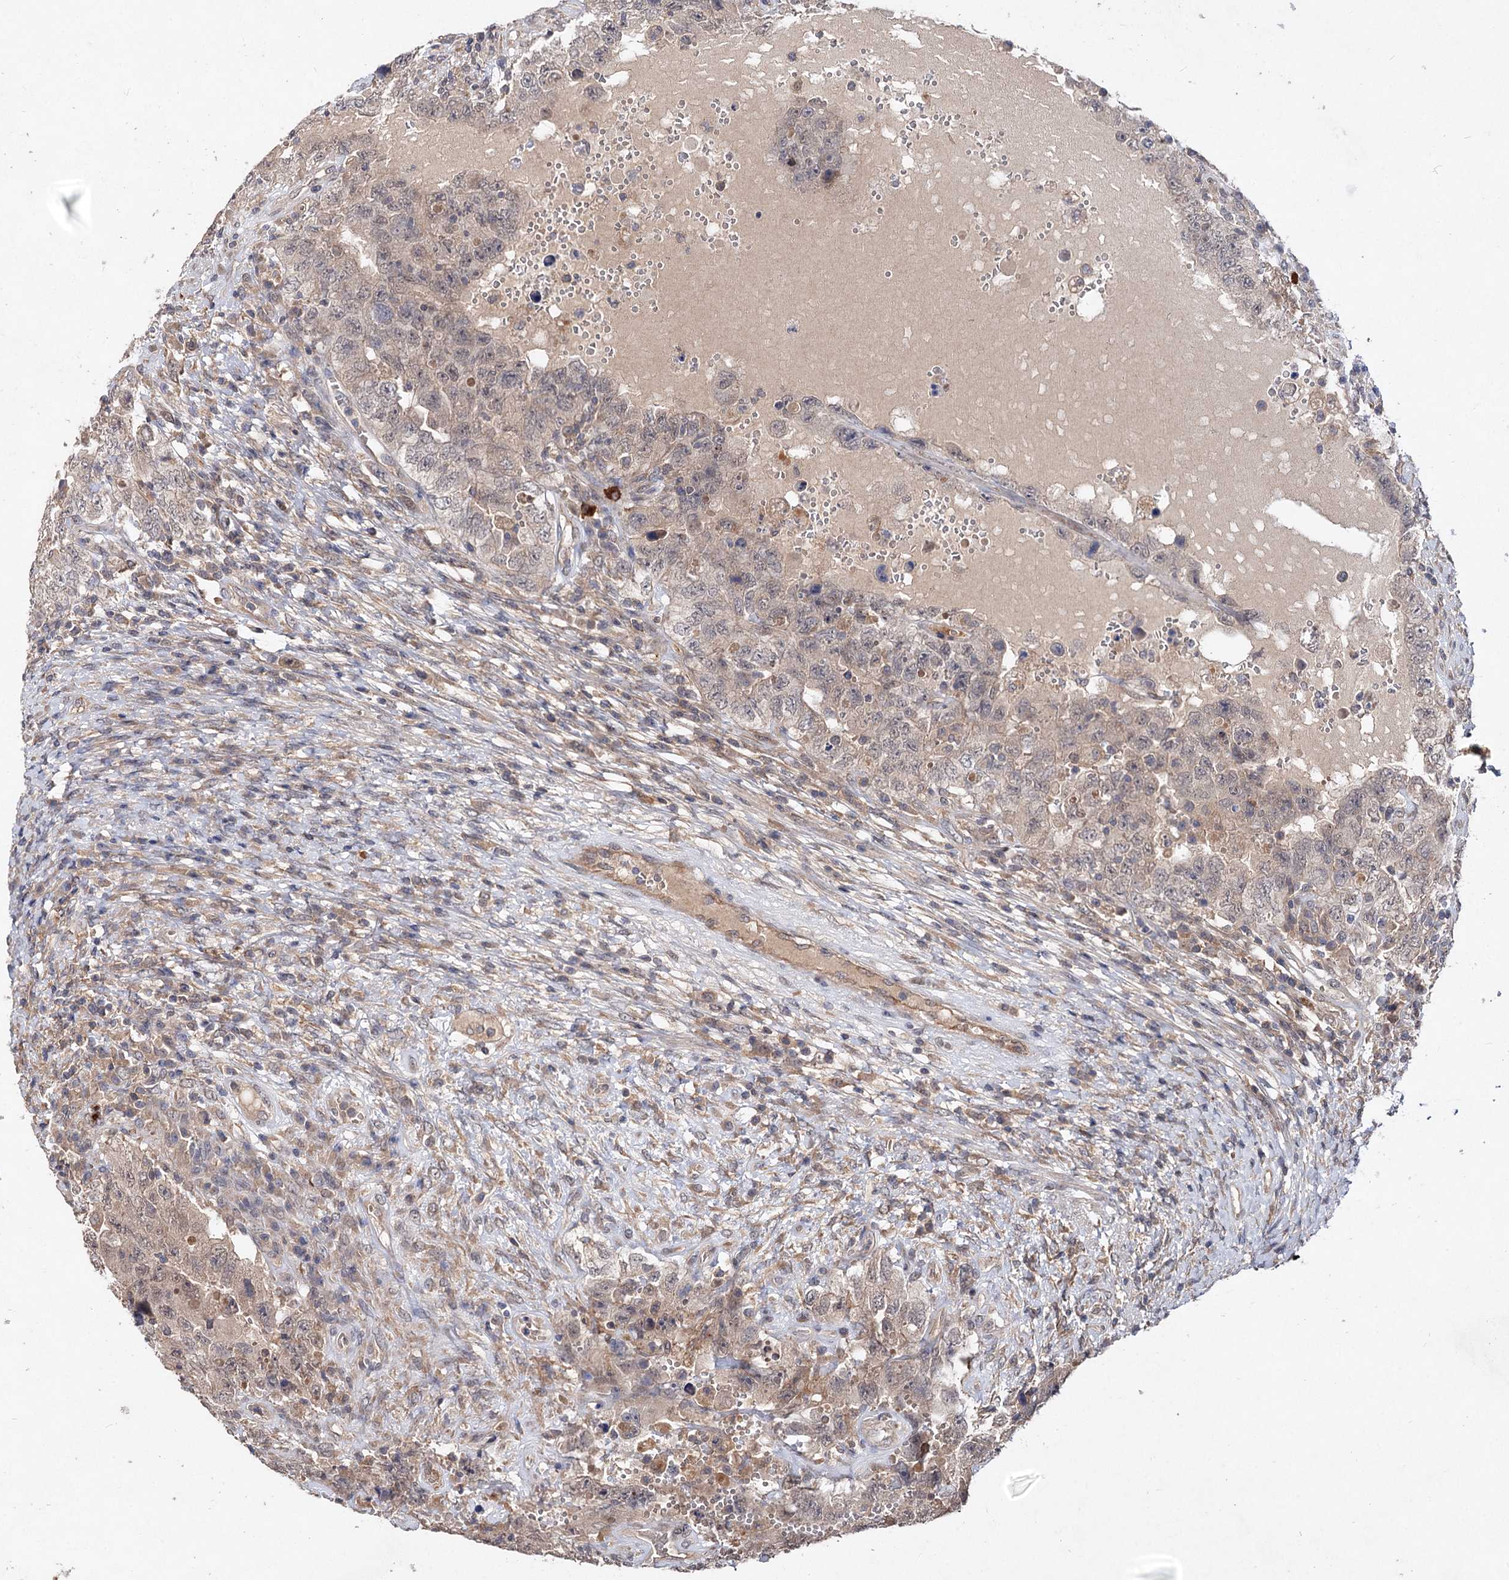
{"staining": {"intensity": "weak", "quantity": "25%-75%", "location": "nuclear"}, "tissue": "testis cancer", "cell_type": "Tumor cells", "image_type": "cancer", "snomed": [{"axis": "morphology", "description": "Carcinoma, Embryonal, NOS"}, {"axis": "topography", "description": "Testis"}], "caption": "Testis cancer stained with a protein marker shows weak staining in tumor cells.", "gene": "NUDCD2", "patient": {"sex": "male", "age": 26}}